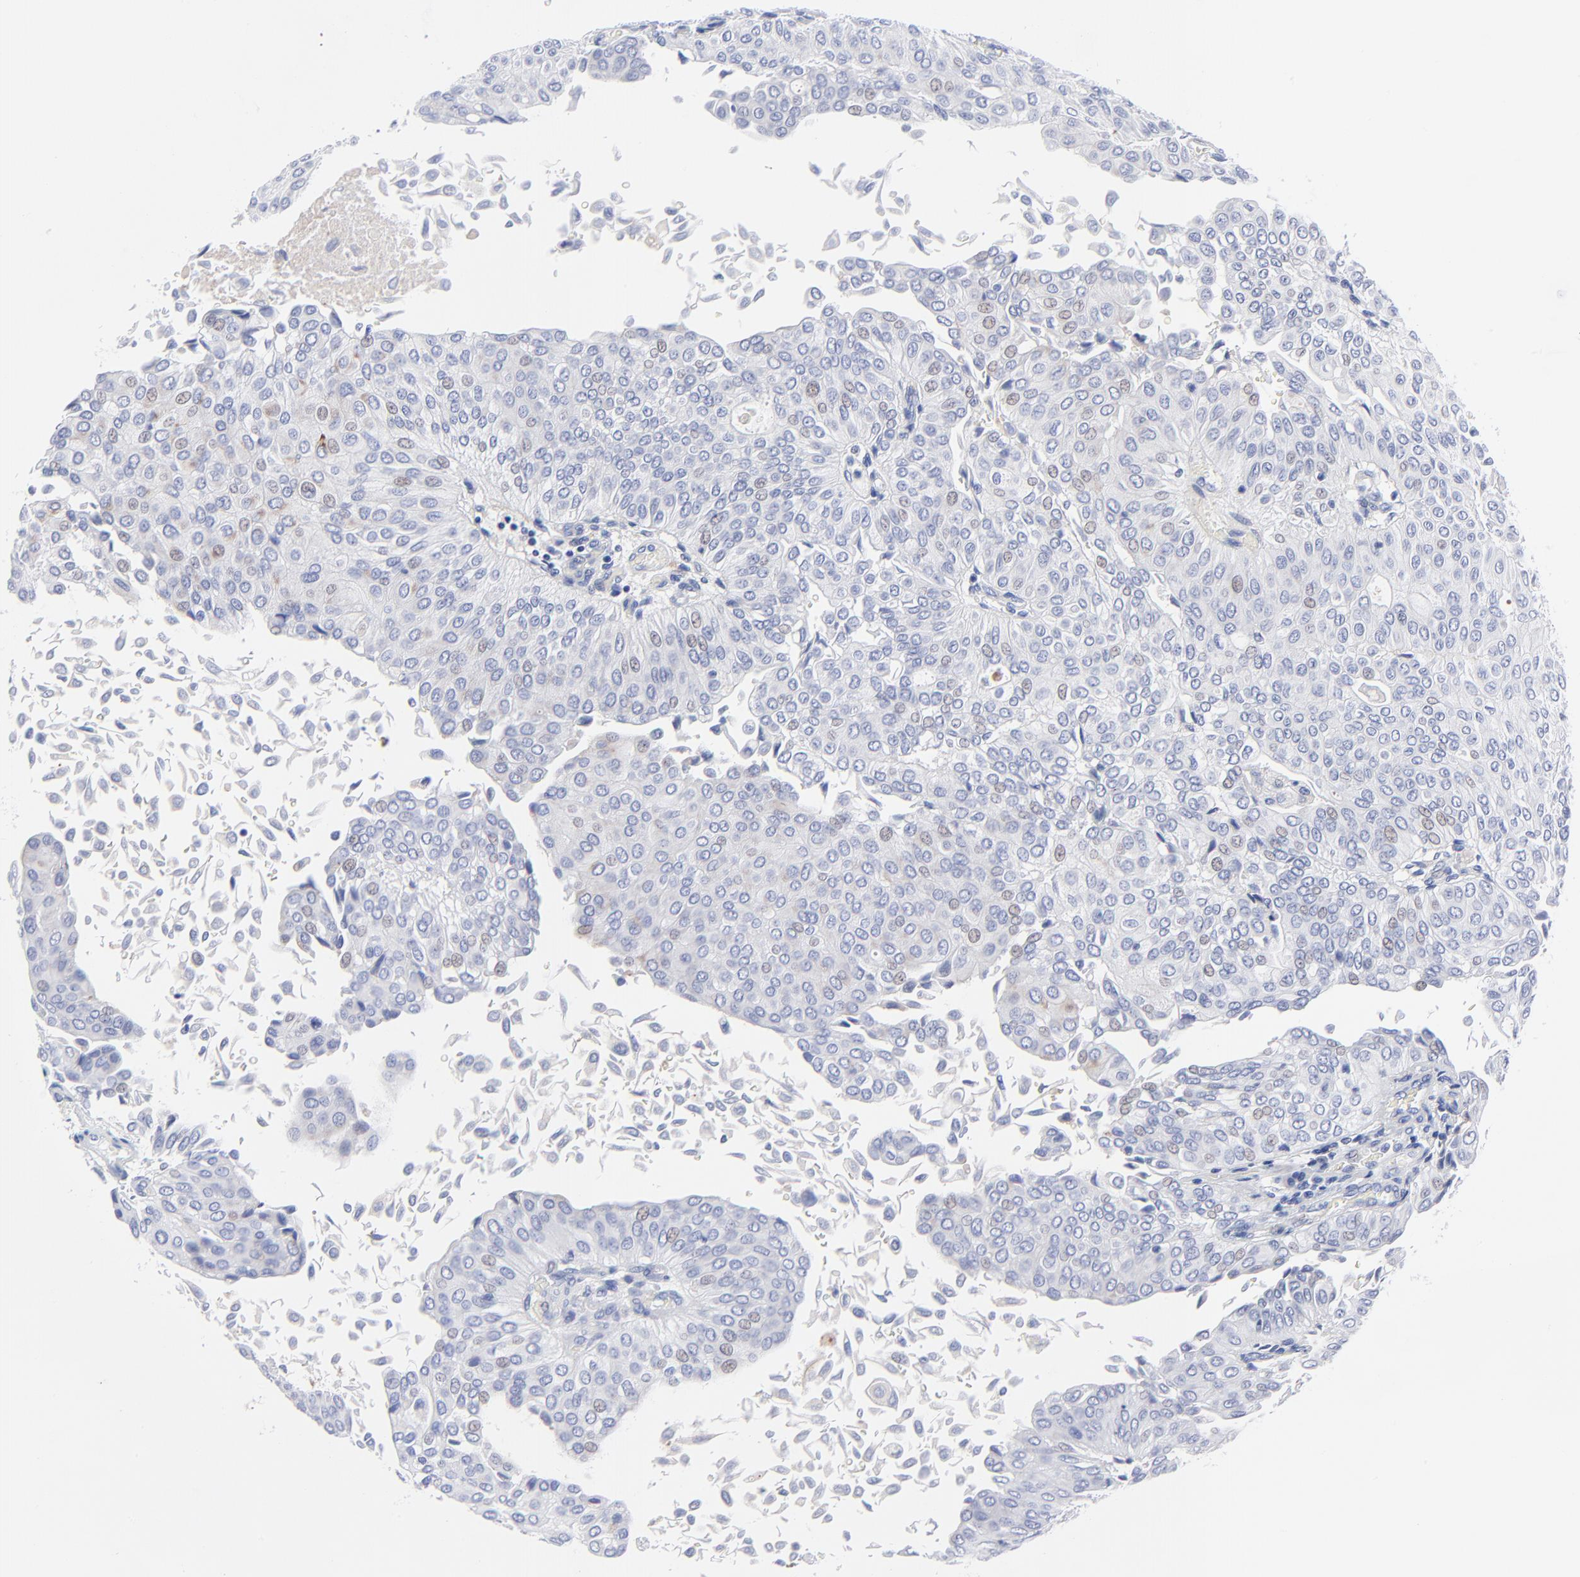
{"staining": {"intensity": "negative", "quantity": "none", "location": "none"}, "tissue": "urothelial cancer", "cell_type": "Tumor cells", "image_type": "cancer", "snomed": [{"axis": "morphology", "description": "Urothelial carcinoma, Low grade"}, {"axis": "topography", "description": "Urinary bladder"}], "caption": "High magnification brightfield microscopy of low-grade urothelial carcinoma stained with DAB (3,3'-diaminobenzidine) (brown) and counterstained with hematoxylin (blue): tumor cells show no significant staining.", "gene": "FBLN2", "patient": {"sex": "male", "age": 64}}